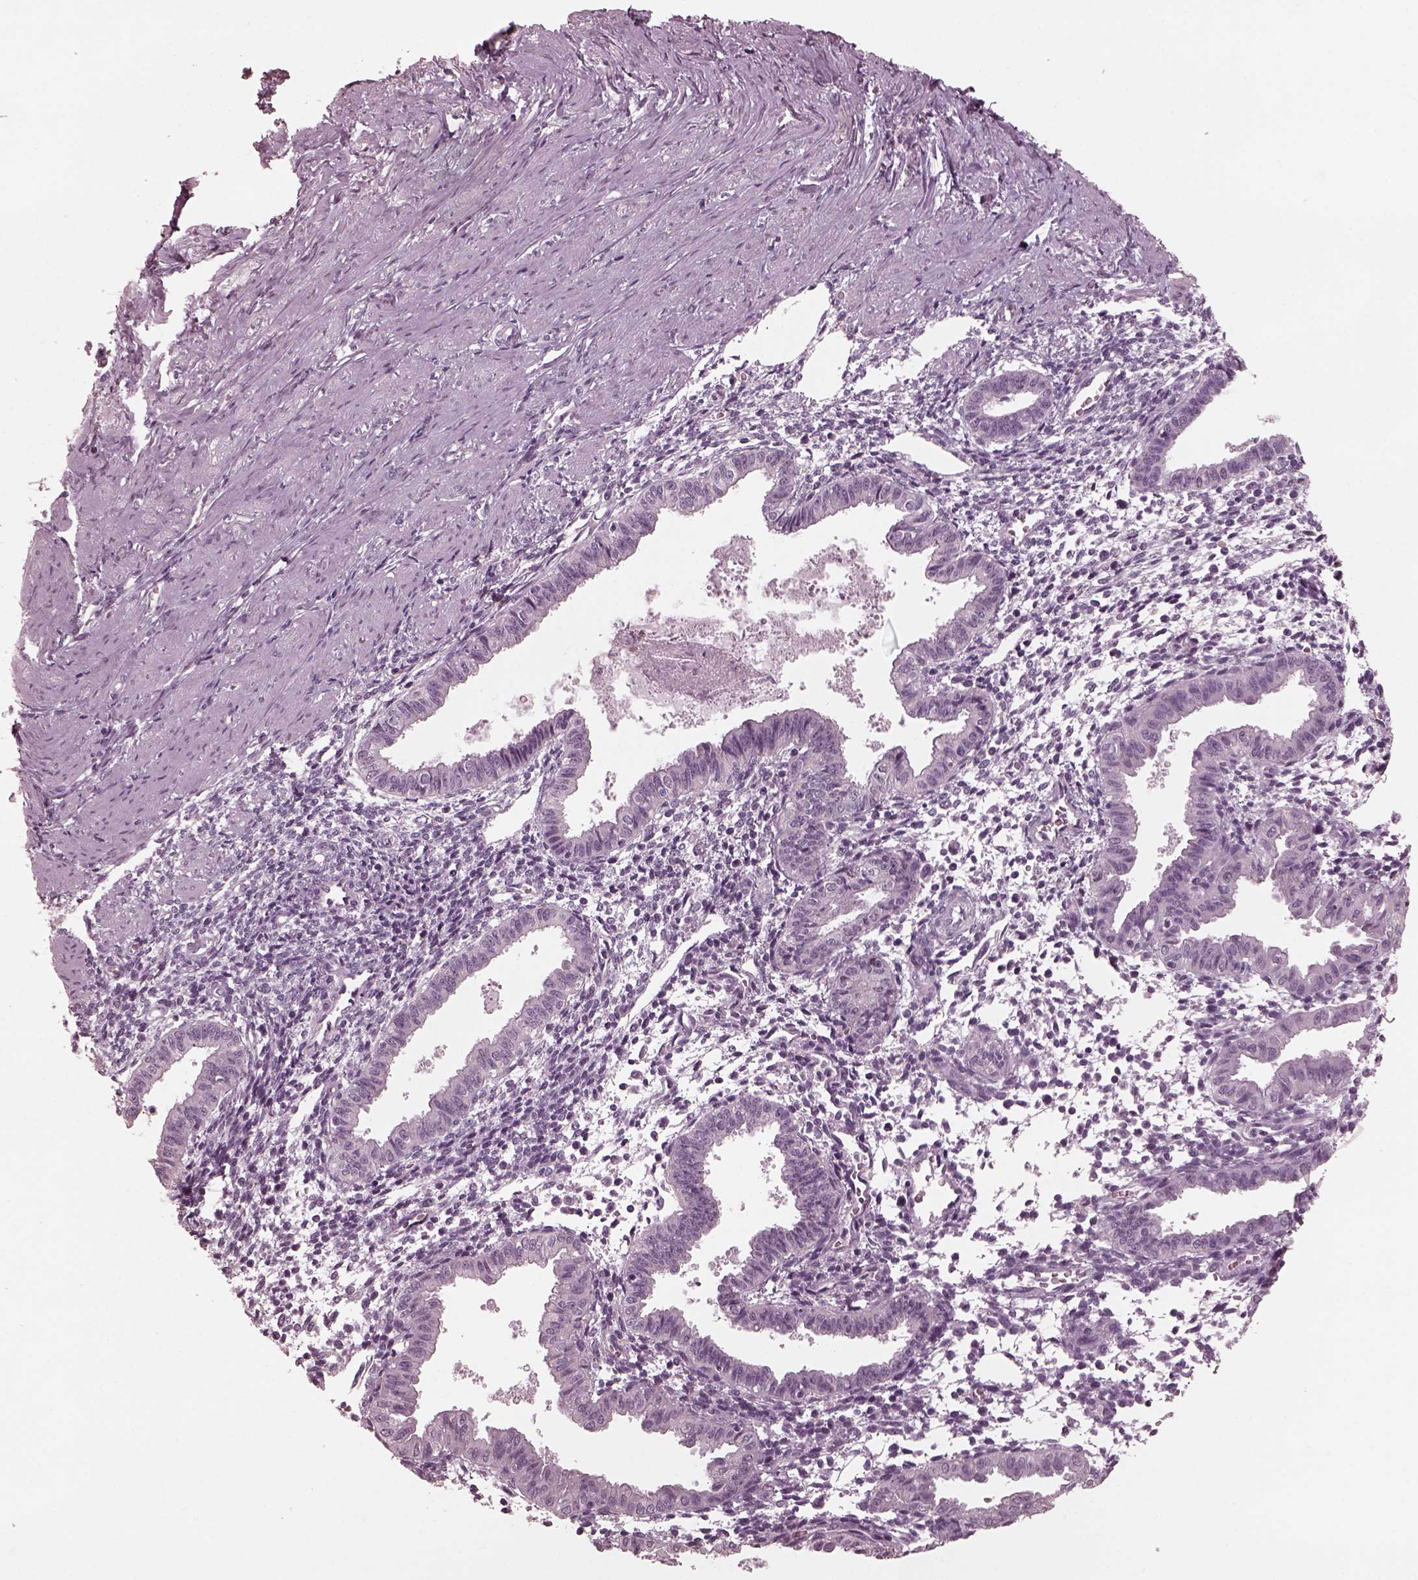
{"staining": {"intensity": "negative", "quantity": "none", "location": "none"}, "tissue": "endometrium", "cell_type": "Cells in endometrial stroma", "image_type": "normal", "snomed": [{"axis": "morphology", "description": "Normal tissue, NOS"}, {"axis": "topography", "description": "Endometrium"}], "caption": "Immunohistochemical staining of benign human endometrium displays no significant expression in cells in endometrial stroma. The staining is performed using DAB (3,3'-diaminobenzidine) brown chromogen with nuclei counter-stained in using hematoxylin.", "gene": "CGA", "patient": {"sex": "female", "age": 37}}